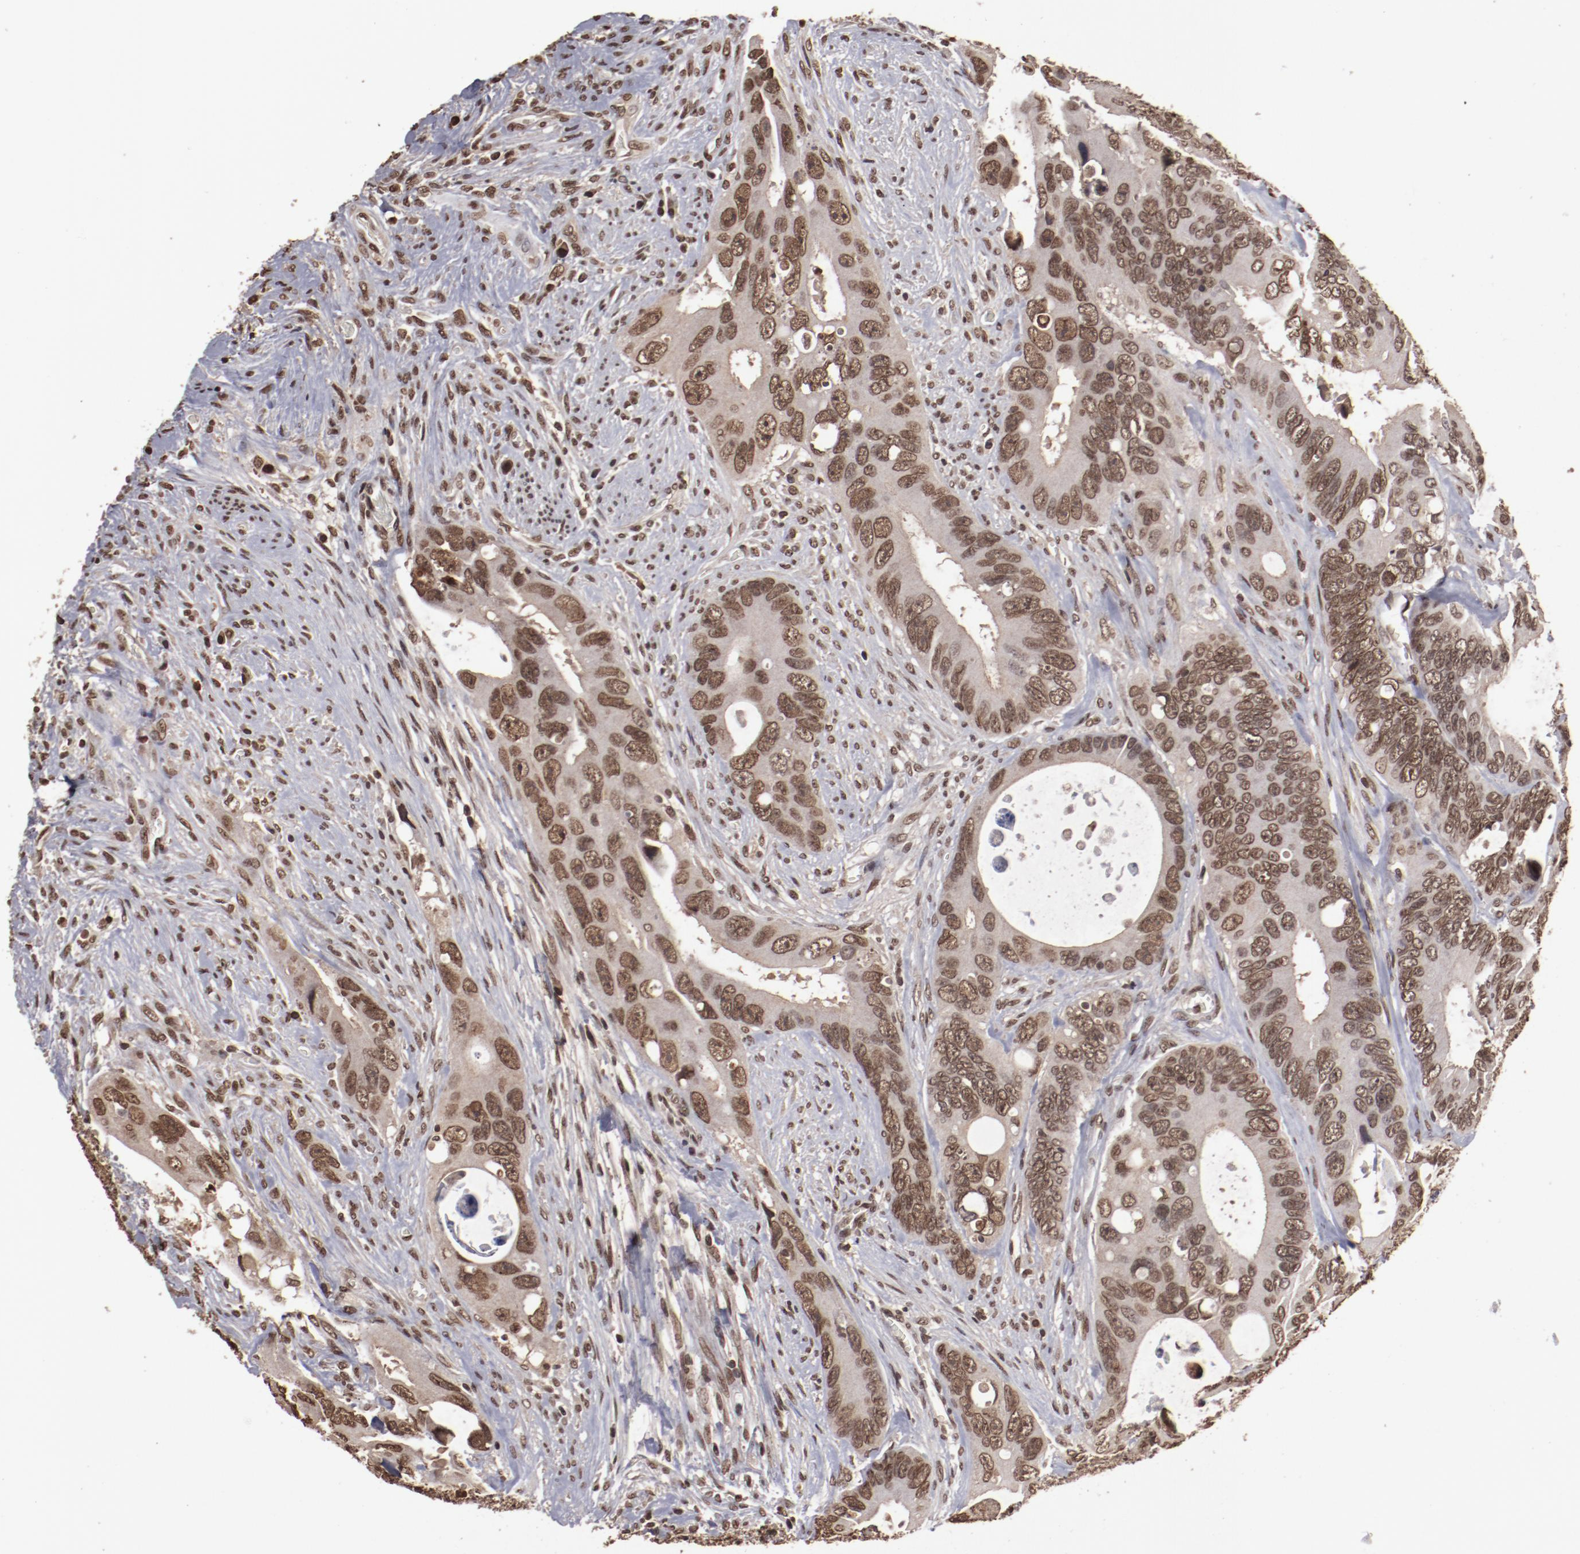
{"staining": {"intensity": "moderate", "quantity": ">75%", "location": "nuclear"}, "tissue": "colorectal cancer", "cell_type": "Tumor cells", "image_type": "cancer", "snomed": [{"axis": "morphology", "description": "Adenocarcinoma, NOS"}, {"axis": "topography", "description": "Rectum"}], "caption": "Moderate nuclear positivity for a protein is appreciated in approximately >75% of tumor cells of adenocarcinoma (colorectal) using immunohistochemistry.", "gene": "AKT1", "patient": {"sex": "male", "age": 70}}